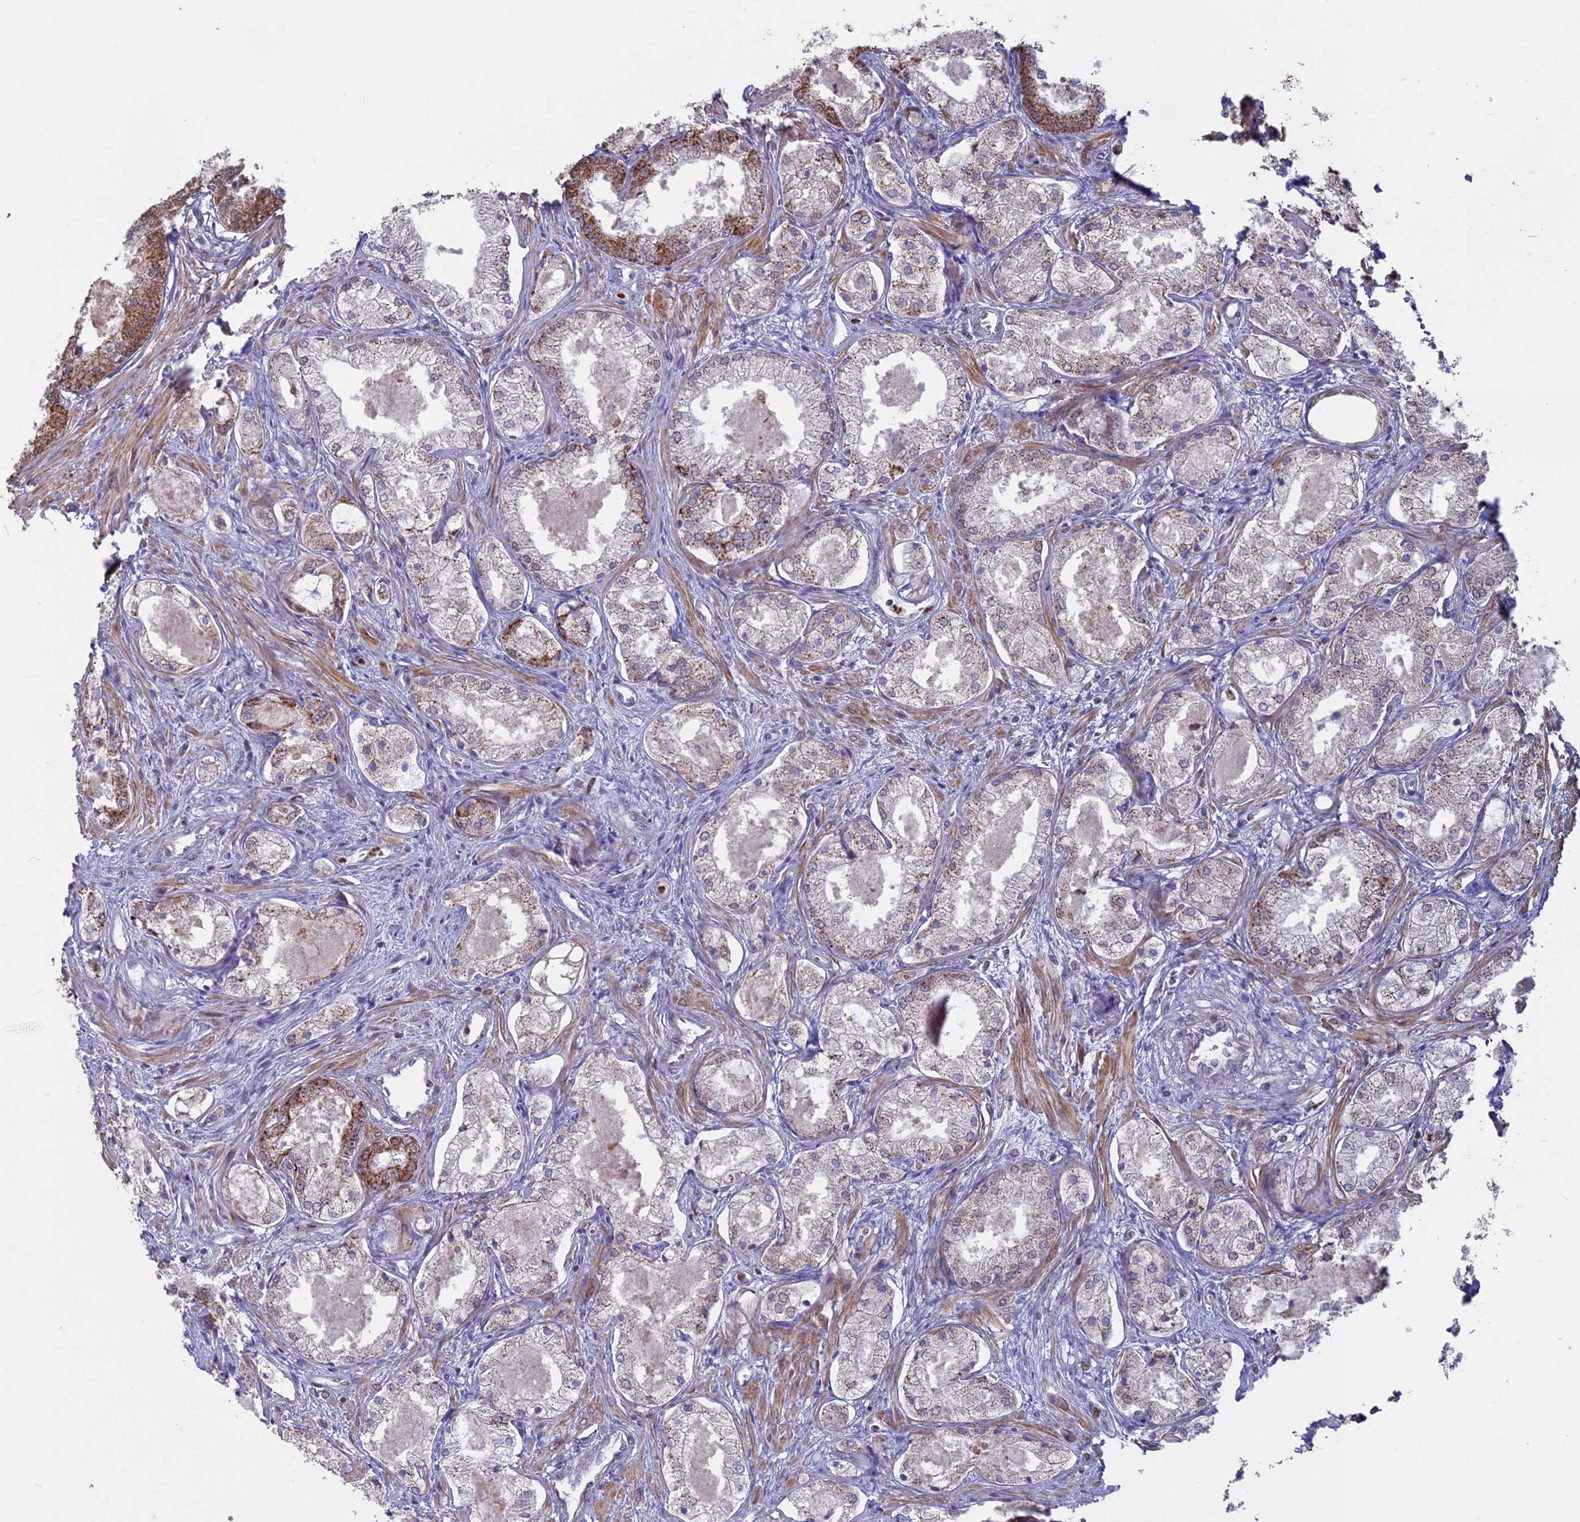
{"staining": {"intensity": "moderate", "quantity": "25%-75%", "location": "cytoplasmic/membranous"}, "tissue": "prostate cancer", "cell_type": "Tumor cells", "image_type": "cancer", "snomed": [{"axis": "morphology", "description": "Adenocarcinoma, Low grade"}, {"axis": "topography", "description": "Prostate"}], "caption": "A photomicrograph of low-grade adenocarcinoma (prostate) stained for a protein displays moderate cytoplasmic/membranous brown staining in tumor cells.", "gene": "ACSS1", "patient": {"sex": "male", "age": 68}}